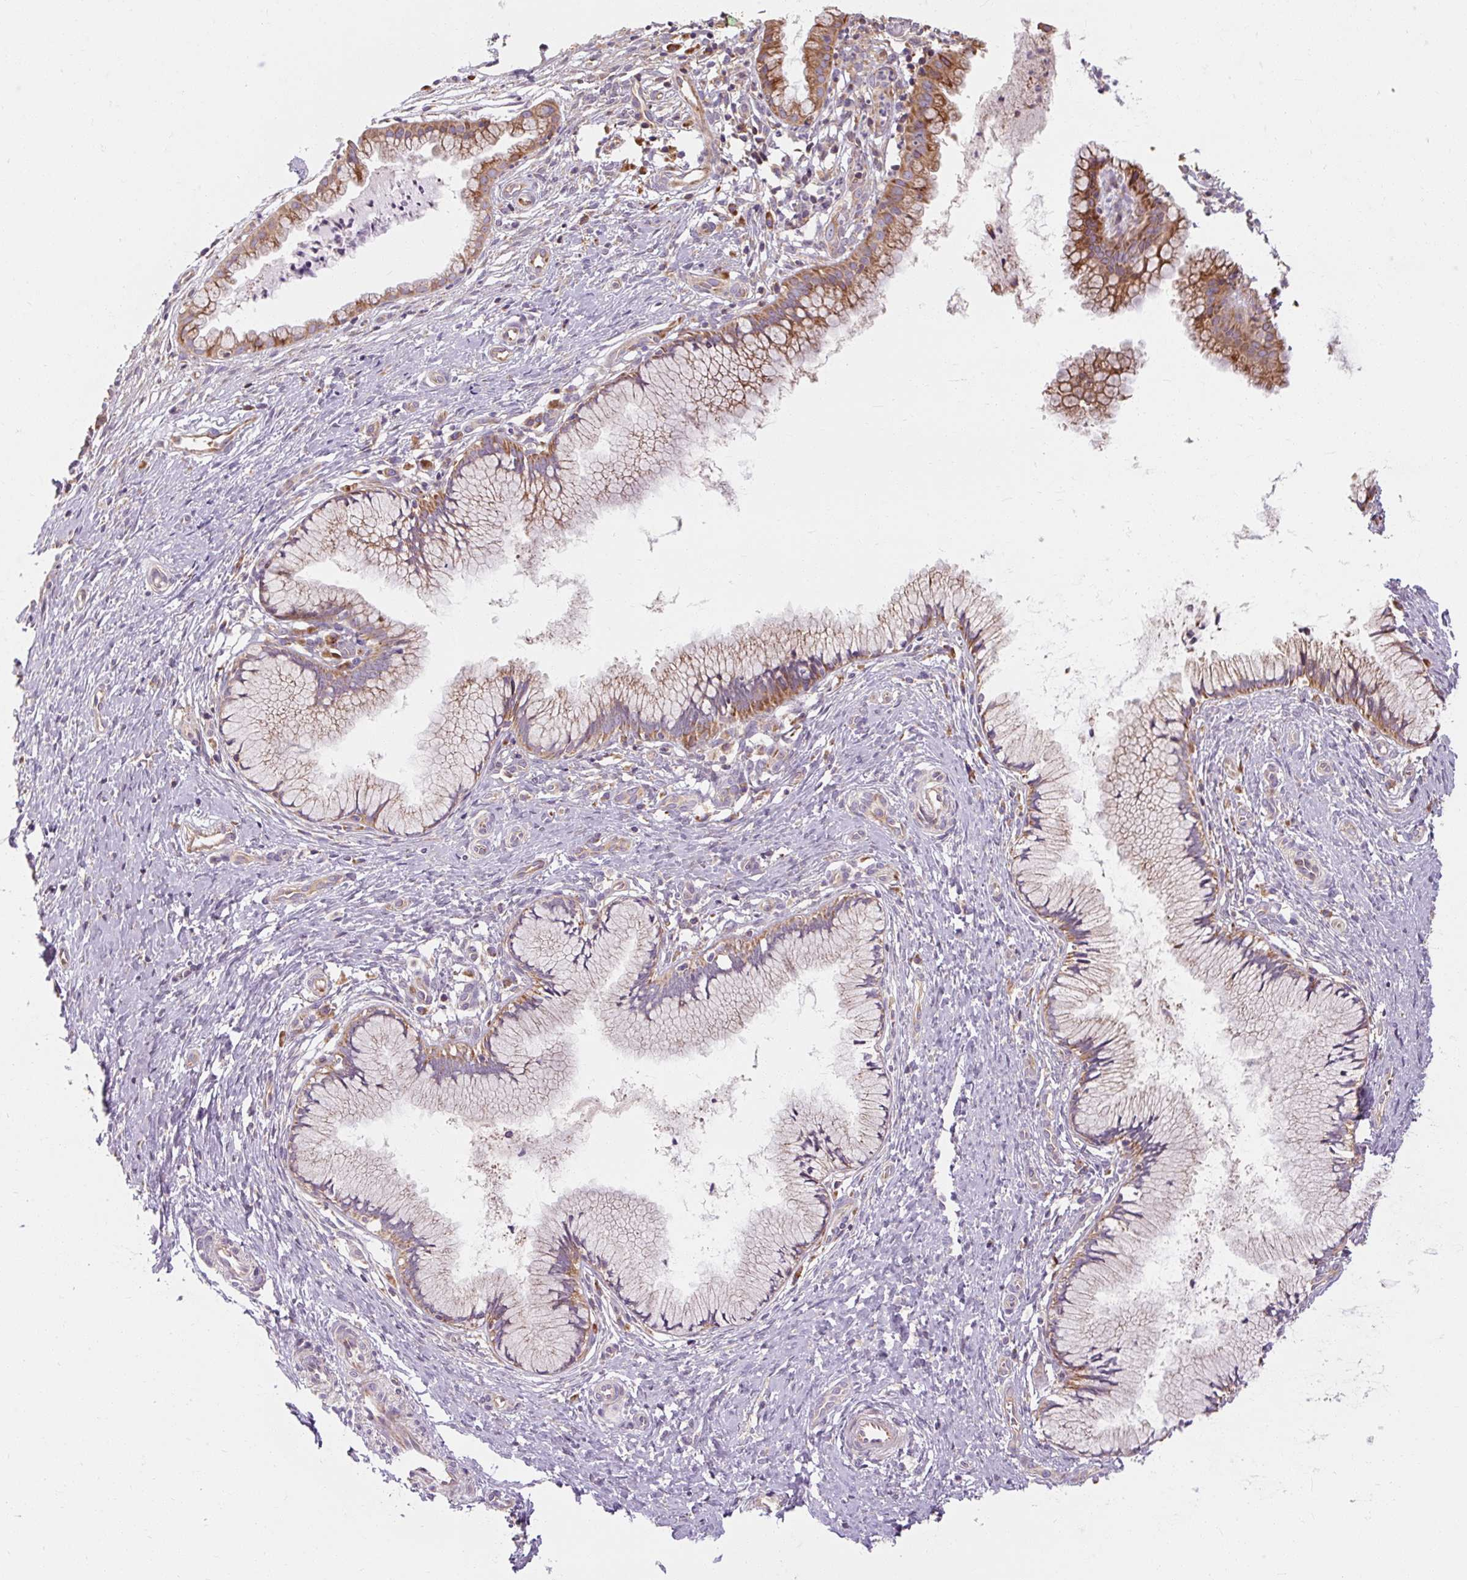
{"staining": {"intensity": "moderate", "quantity": "25%-75%", "location": "cytoplasmic/membranous"}, "tissue": "cervix", "cell_type": "Glandular cells", "image_type": "normal", "snomed": [{"axis": "morphology", "description": "Normal tissue, NOS"}, {"axis": "topography", "description": "Cervix"}], "caption": "IHC staining of unremarkable cervix, which shows medium levels of moderate cytoplasmic/membranous positivity in about 25%-75% of glandular cells indicating moderate cytoplasmic/membranous protein staining. The staining was performed using DAB (3,3'-diaminobenzidine) (brown) for protein detection and nuclei were counterstained in hematoxylin (blue).", "gene": "PRSS48", "patient": {"sex": "female", "age": 36}}